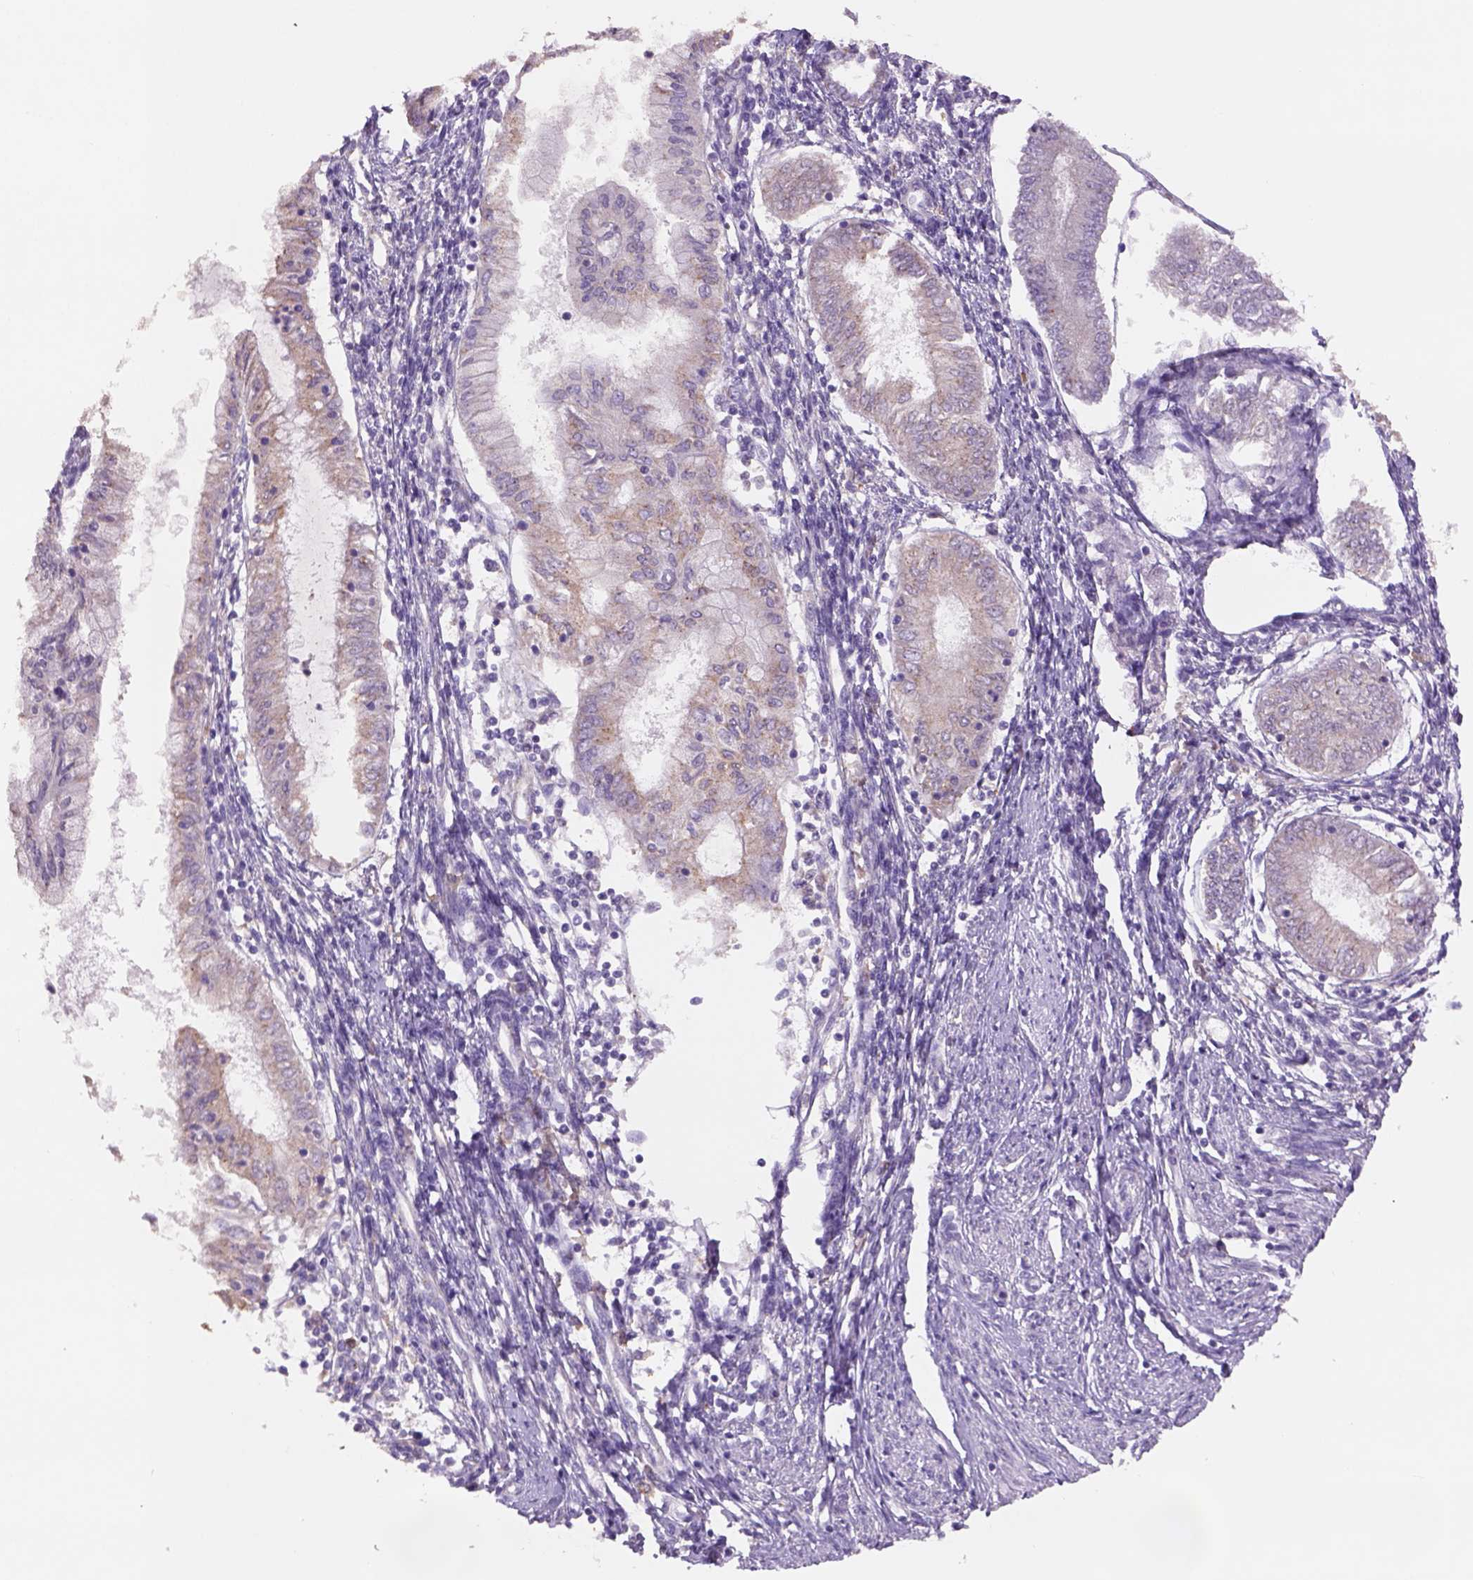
{"staining": {"intensity": "weak", "quantity": ">75%", "location": "cytoplasmic/membranous"}, "tissue": "endometrial cancer", "cell_type": "Tumor cells", "image_type": "cancer", "snomed": [{"axis": "morphology", "description": "Adenocarcinoma, NOS"}, {"axis": "topography", "description": "Endometrium"}], "caption": "The image exhibits immunohistochemical staining of endometrial cancer (adenocarcinoma). There is weak cytoplasmic/membranous positivity is identified in about >75% of tumor cells.", "gene": "NAALAD2", "patient": {"sex": "female", "age": 68}}